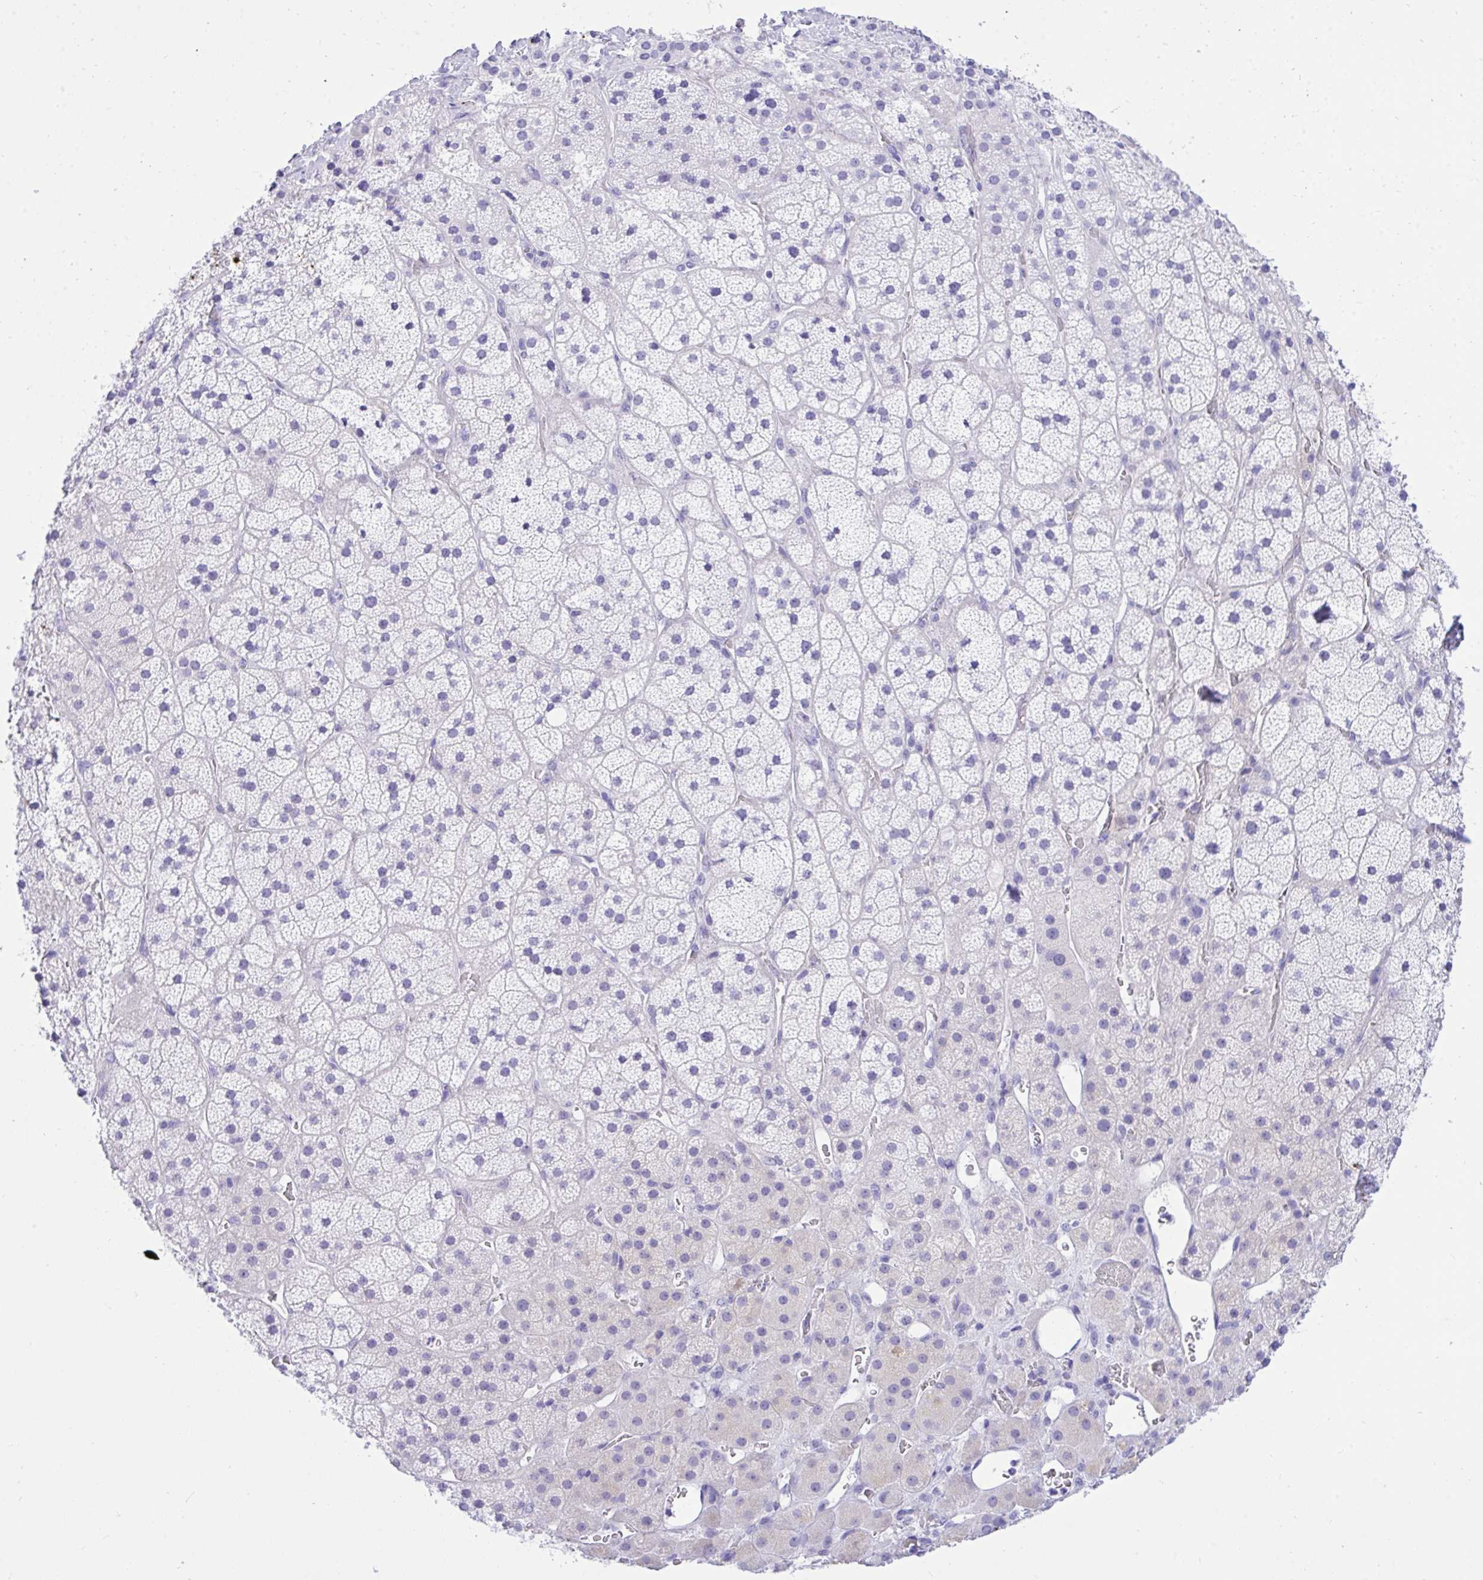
{"staining": {"intensity": "negative", "quantity": "none", "location": "none"}, "tissue": "adrenal gland", "cell_type": "Glandular cells", "image_type": "normal", "snomed": [{"axis": "morphology", "description": "Normal tissue, NOS"}, {"axis": "topography", "description": "Adrenal gland"}], "caption": "Immunohistochemical staining of benign adrenal gland exhibits no significant staining in glandular cells.", "gene": "TLN2", "patient": {"sex": "male", "age": 57}}